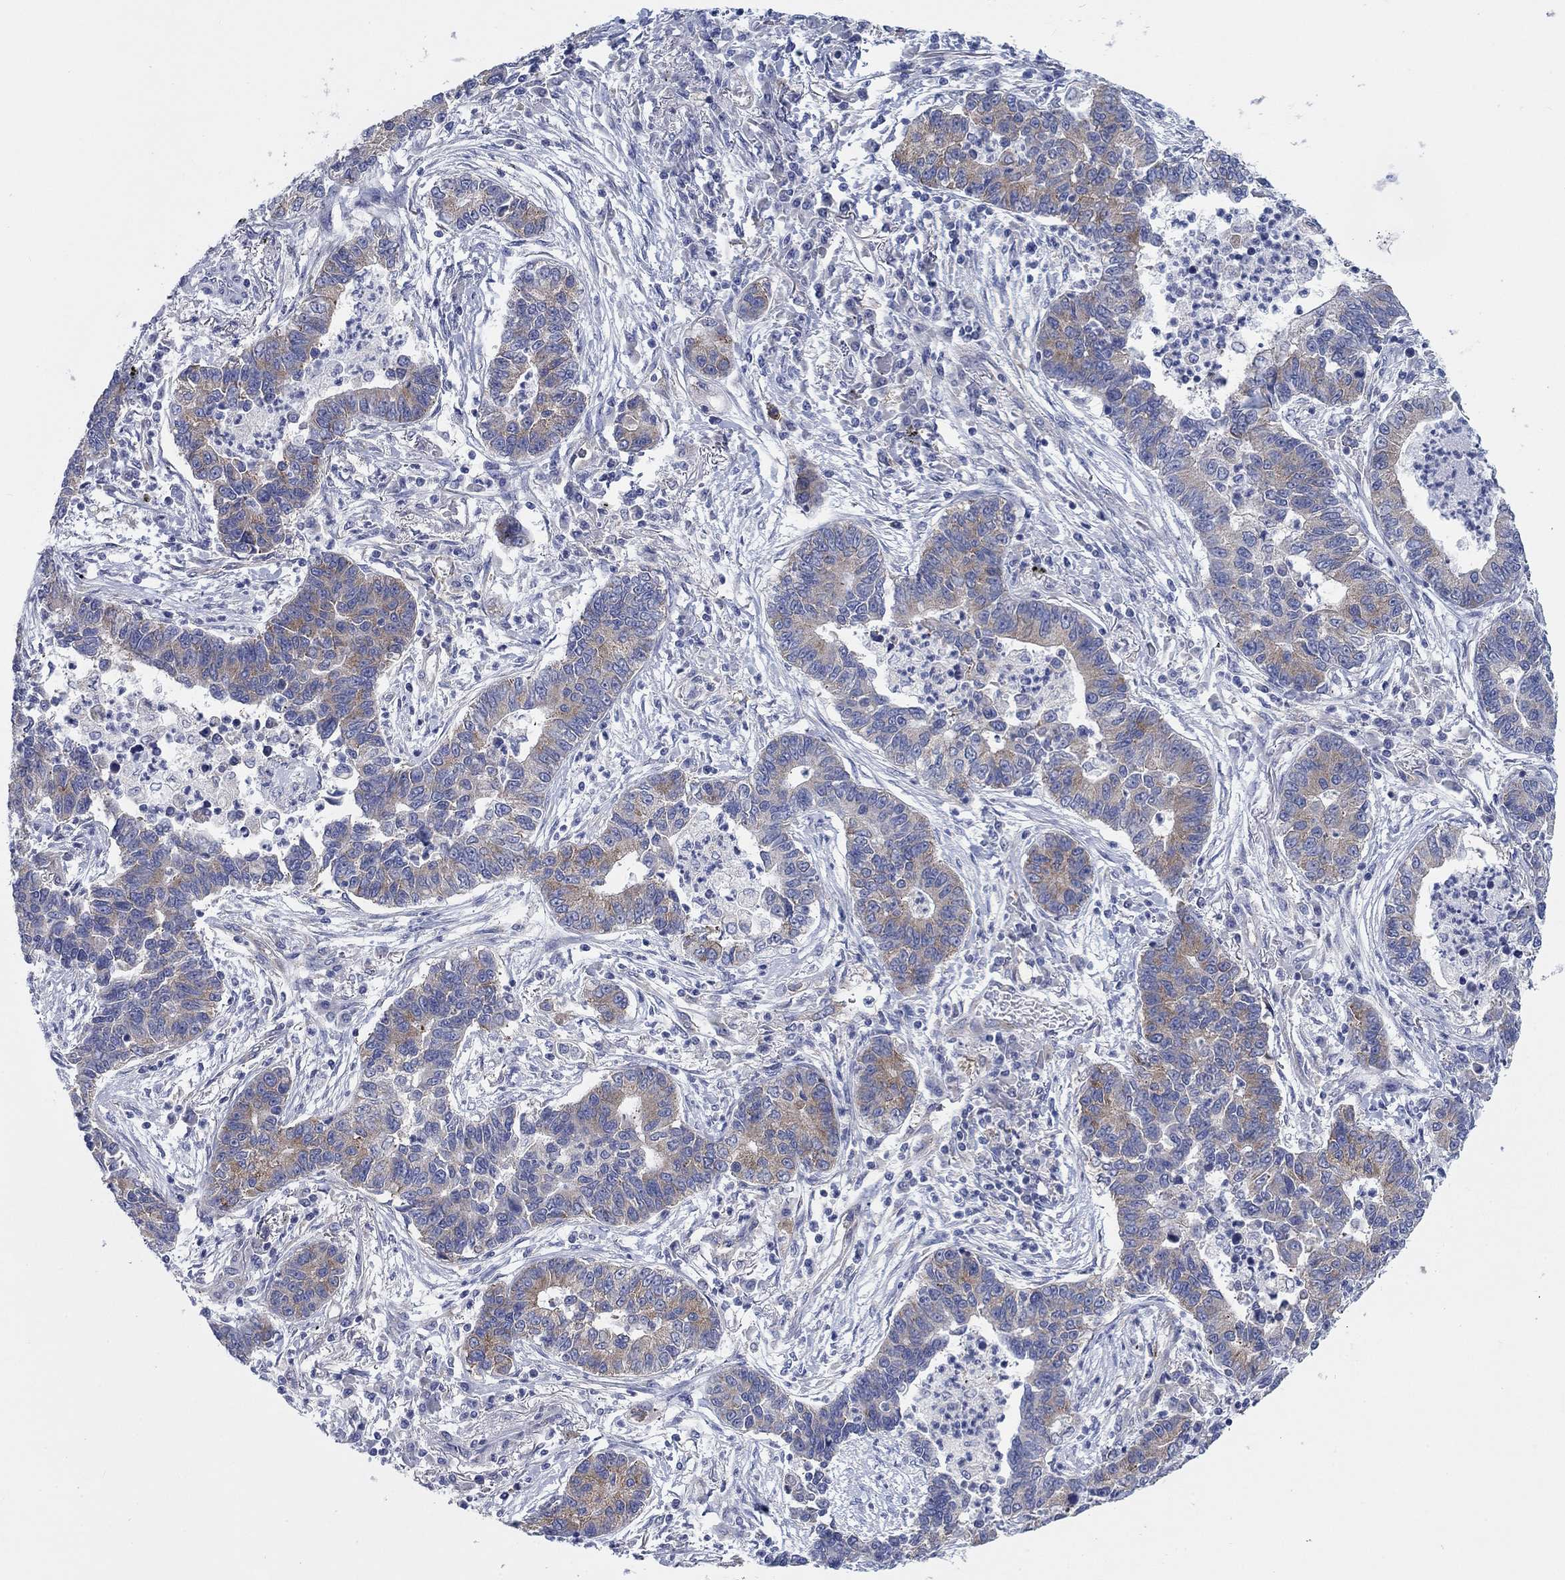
{"staining": {"intensity": "moderate", "quantity": "<25%", "location": "cytoplasmic/membranous"}, "tissue": "lung cancer", "cell_type": "Tumor cells", "image_type": "cancer", "snomed": [{"axis": "morphology", "description": "Adenocarcinoma, NOS"}, {"axis": "topography", "description": "Lung"}], "caption": "The image reveals immunohistochemical staining of lung cancer (adenocarcinoma). There is moderate cytoplasmic/membranous expression is identified in approximately <25% of tumor cells. Using DAB (brown) and hematoxylin (blue) stains, captured at high magnification using brightfield microscopy.", "gene": "TMEM59", "patient": {"sex": "female", "age": 57}}